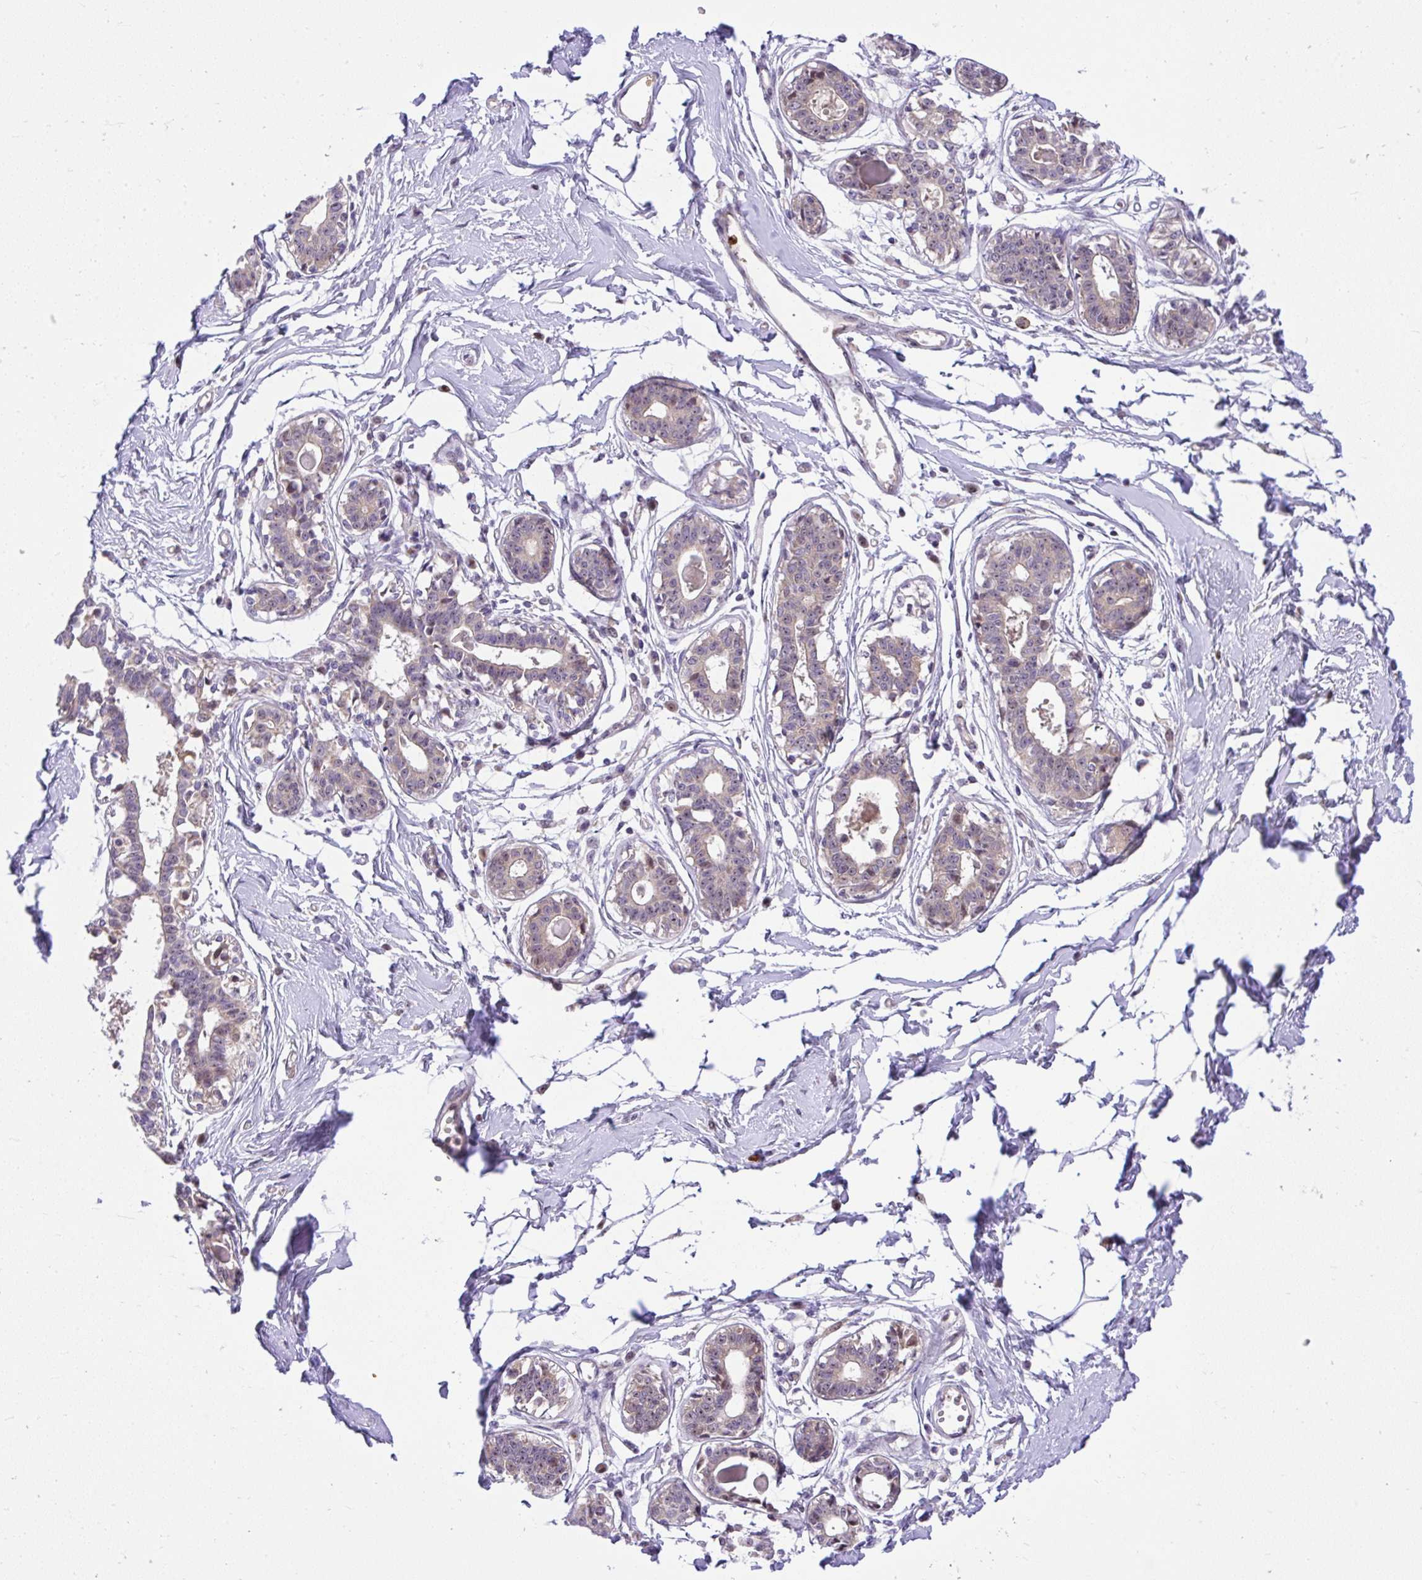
{"staining": {"intensity": "negative", "quantity": "none", "location": "none"}, "tissue": "breast", "cell_type": "Adipocytes", "image_type": "normal", "snomed": [{"axis": "morphology", "description": "Normal tissue, NOS"}, {"axis": "topography", "description": "Breast"}], "caption": "Immunohistochemistry of unremarkable breast demonstrates no staining in adipocytes. (Stains: DAB (3,3'-diaminobenzidine) IHC with hematoxylin counter stain, Microscopy: brightfield microscopy at high magnification).", "gene": "CHIA", "patient": {"sex": "female", "age": 45}}